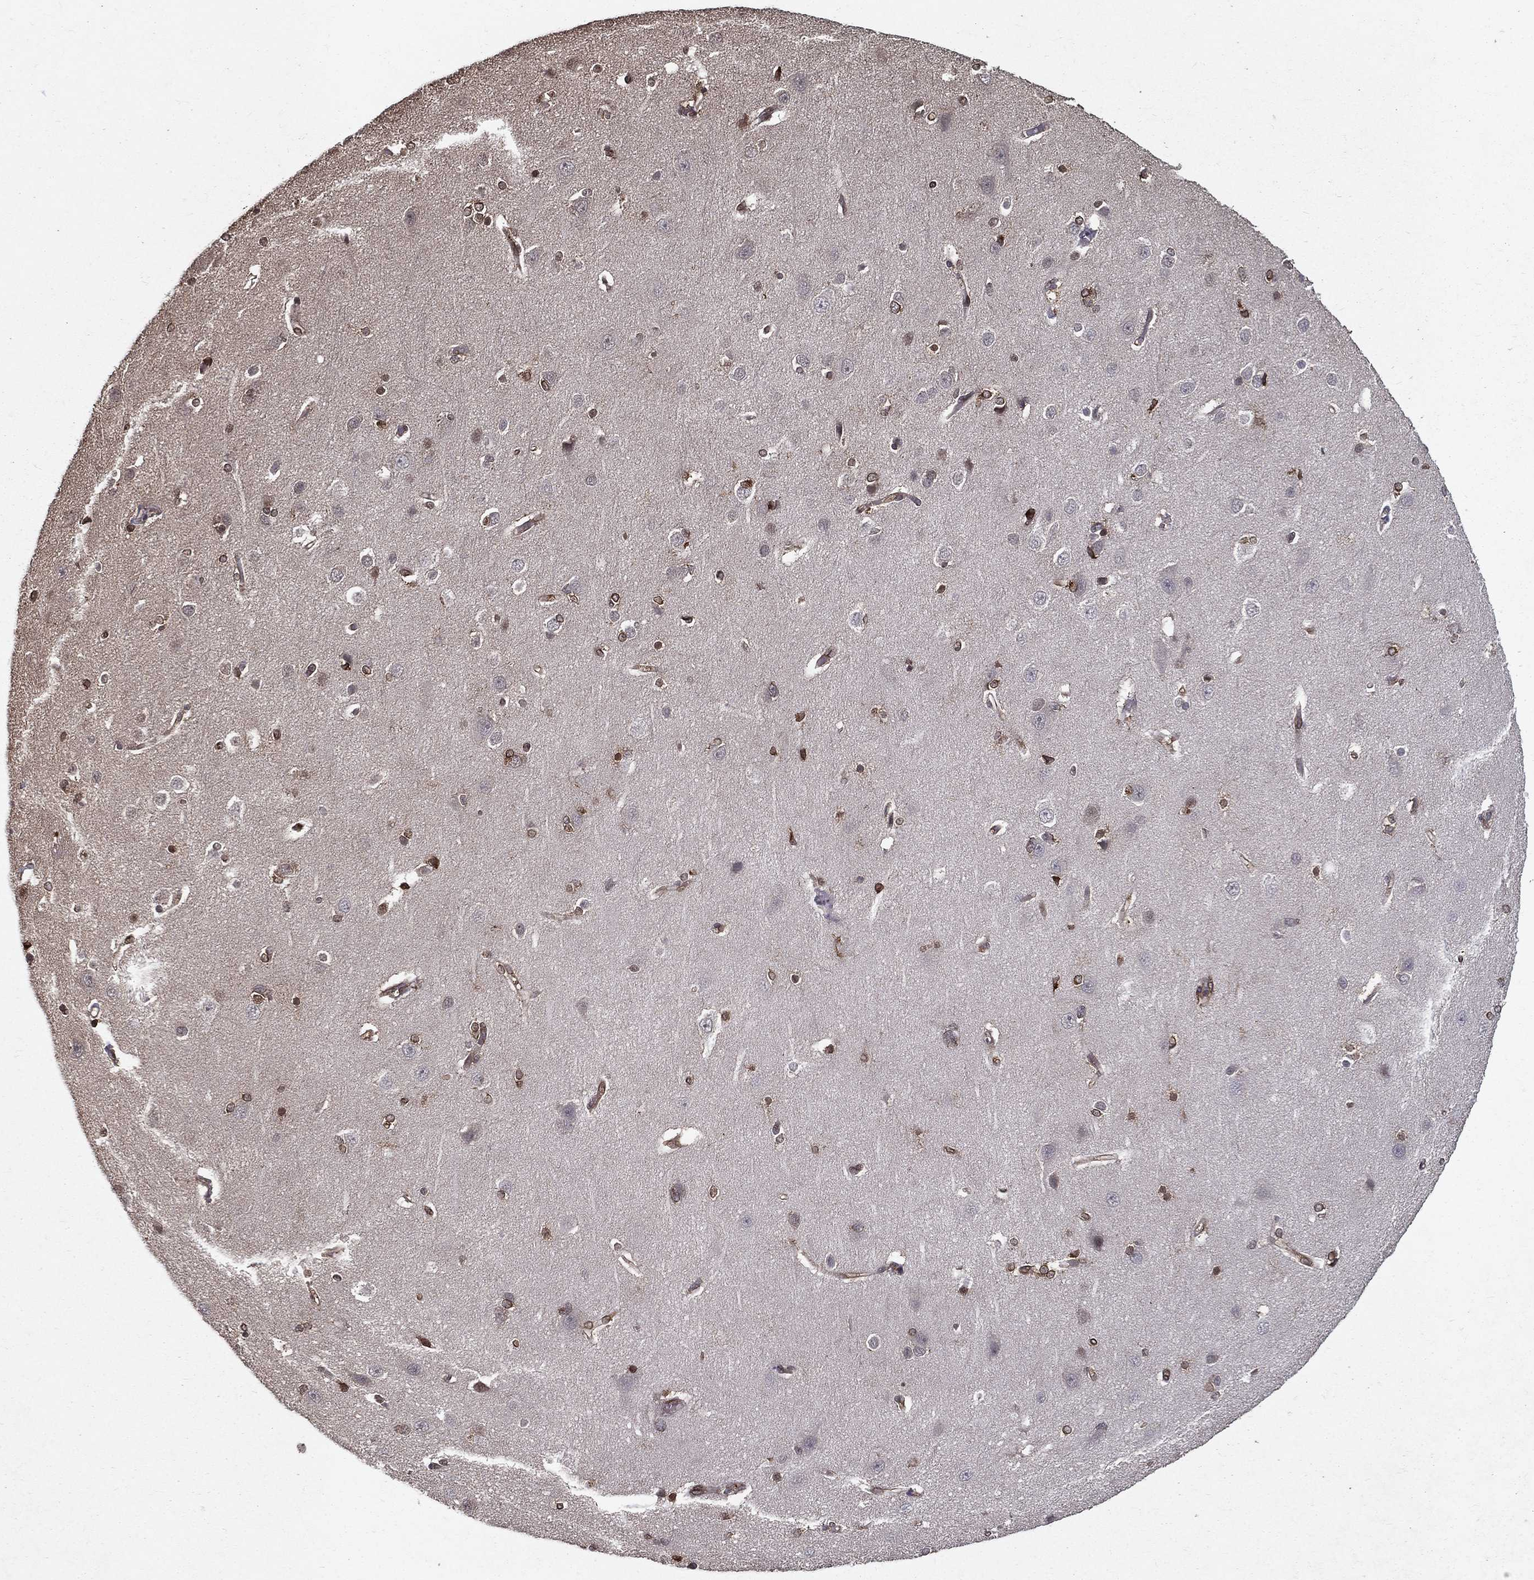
{"staining": {"intensity": "moderate", "quantity": "<25%", "location": "cytoplasmic/membranous"}, "tissue": "cerebral cortex", "cell_type": "Endothelial cells", "image_type": "normal", "snomed": [{"axis": "morphology", "description": "Normal tissue, NOS"}, {"axis": "topography", "description": "Cerebral cortex"}], "caption": "A low amount of moderate cytoplasmic/membranous expression is appreciated in approximately <25% of endothelial cells in benign cerebral cortex.", "gene": "CERS2", "patient": {"sex": "male", "age": 37}}